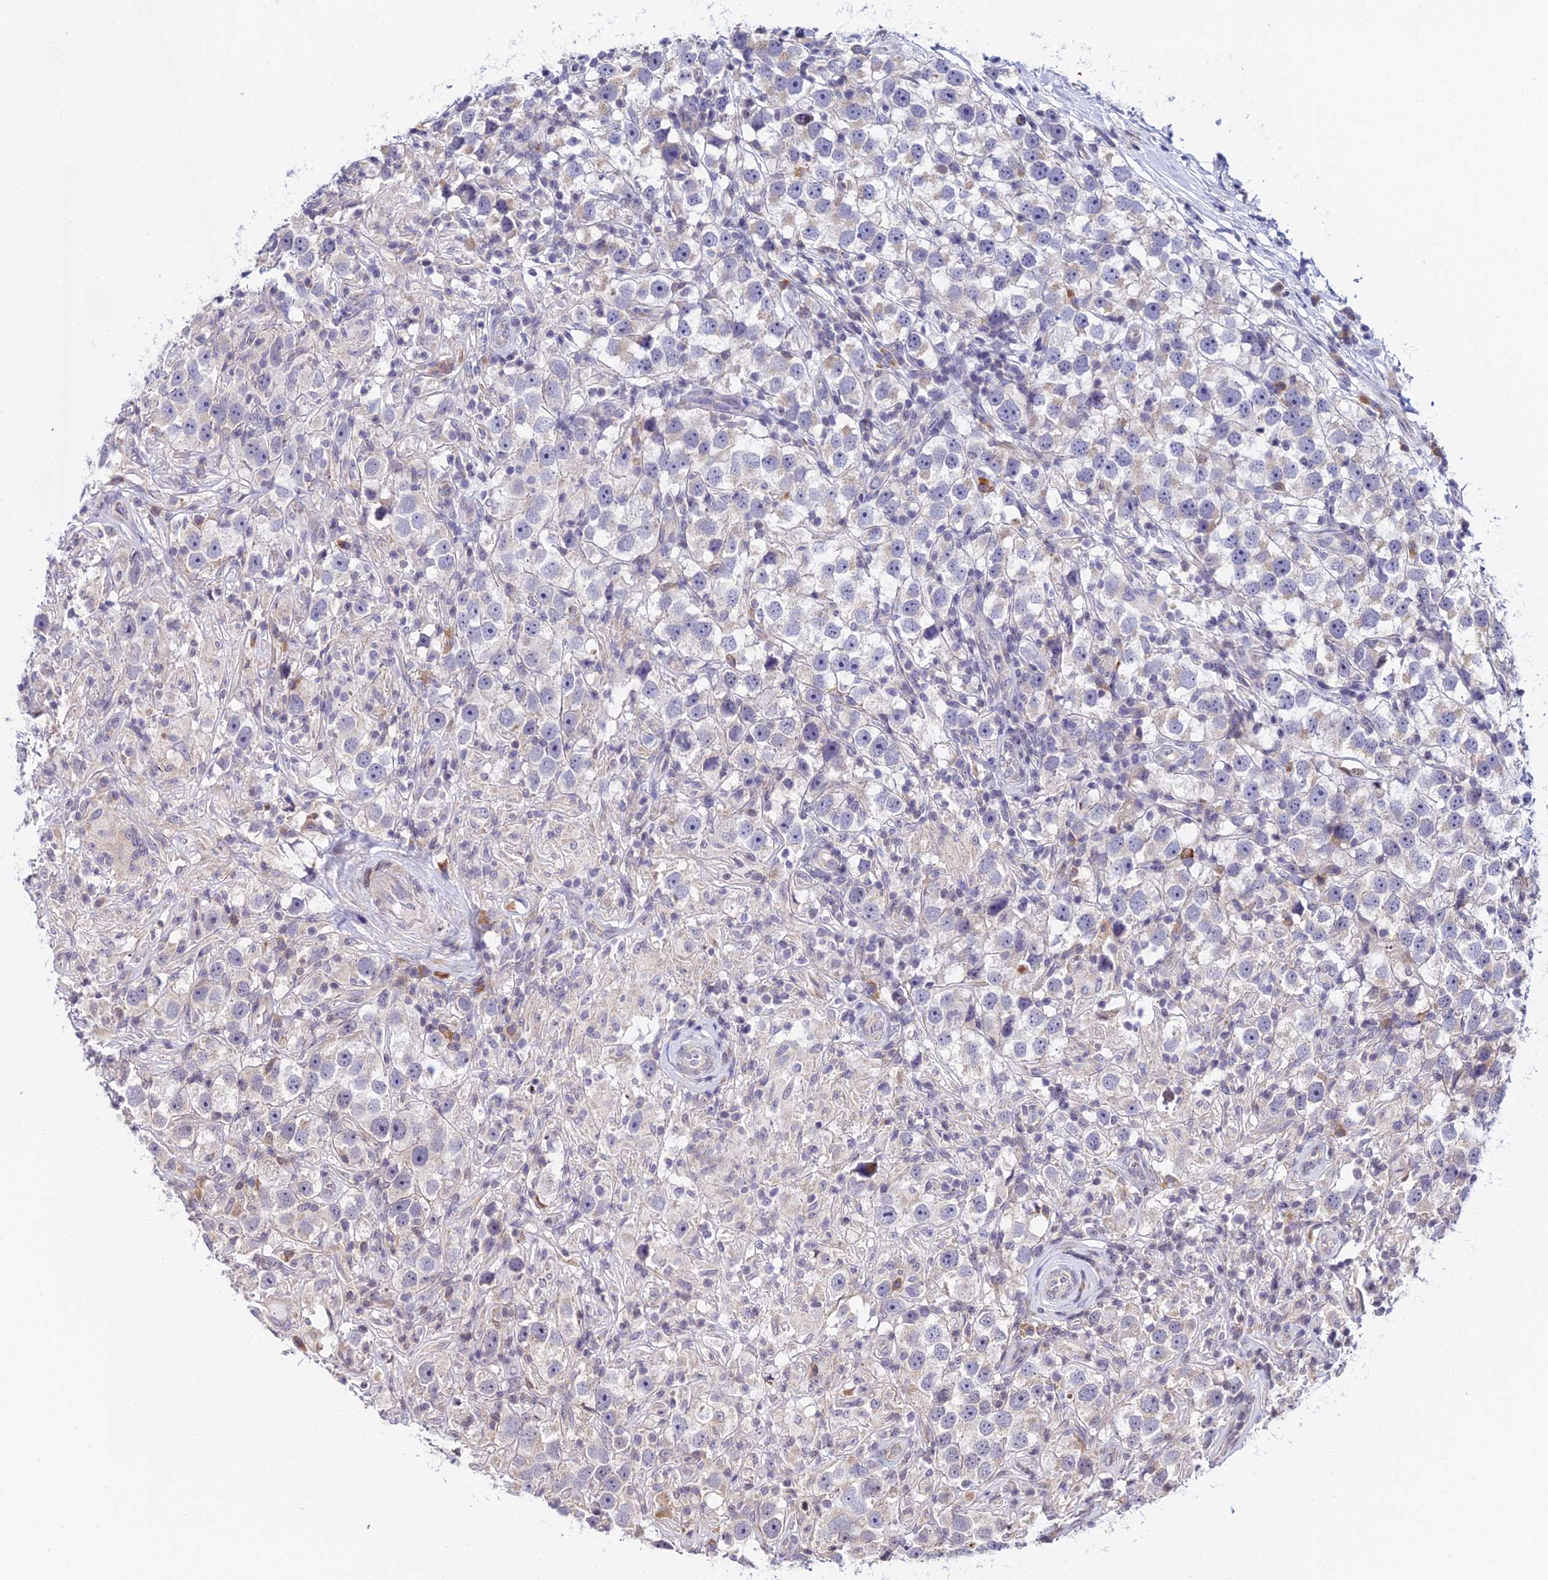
{"staining": {"intensity": "negative", "quantity": "none", "location": "none"}, "tissue": "testis cancer", "cell_type": "Tumor cells", "image_type": "cancer", "snomed": [{"axis": "morphology", "description": "Seminoma, NOS"}, {"axis": "topography", "description": "Testis"}], "caption": "Seminoma (testis) stained for a protein using immunohistochemistry demonstrates no expression tumor cells.", "gene": "CDNF", "patient": {"sex": "male", "age": 49}}